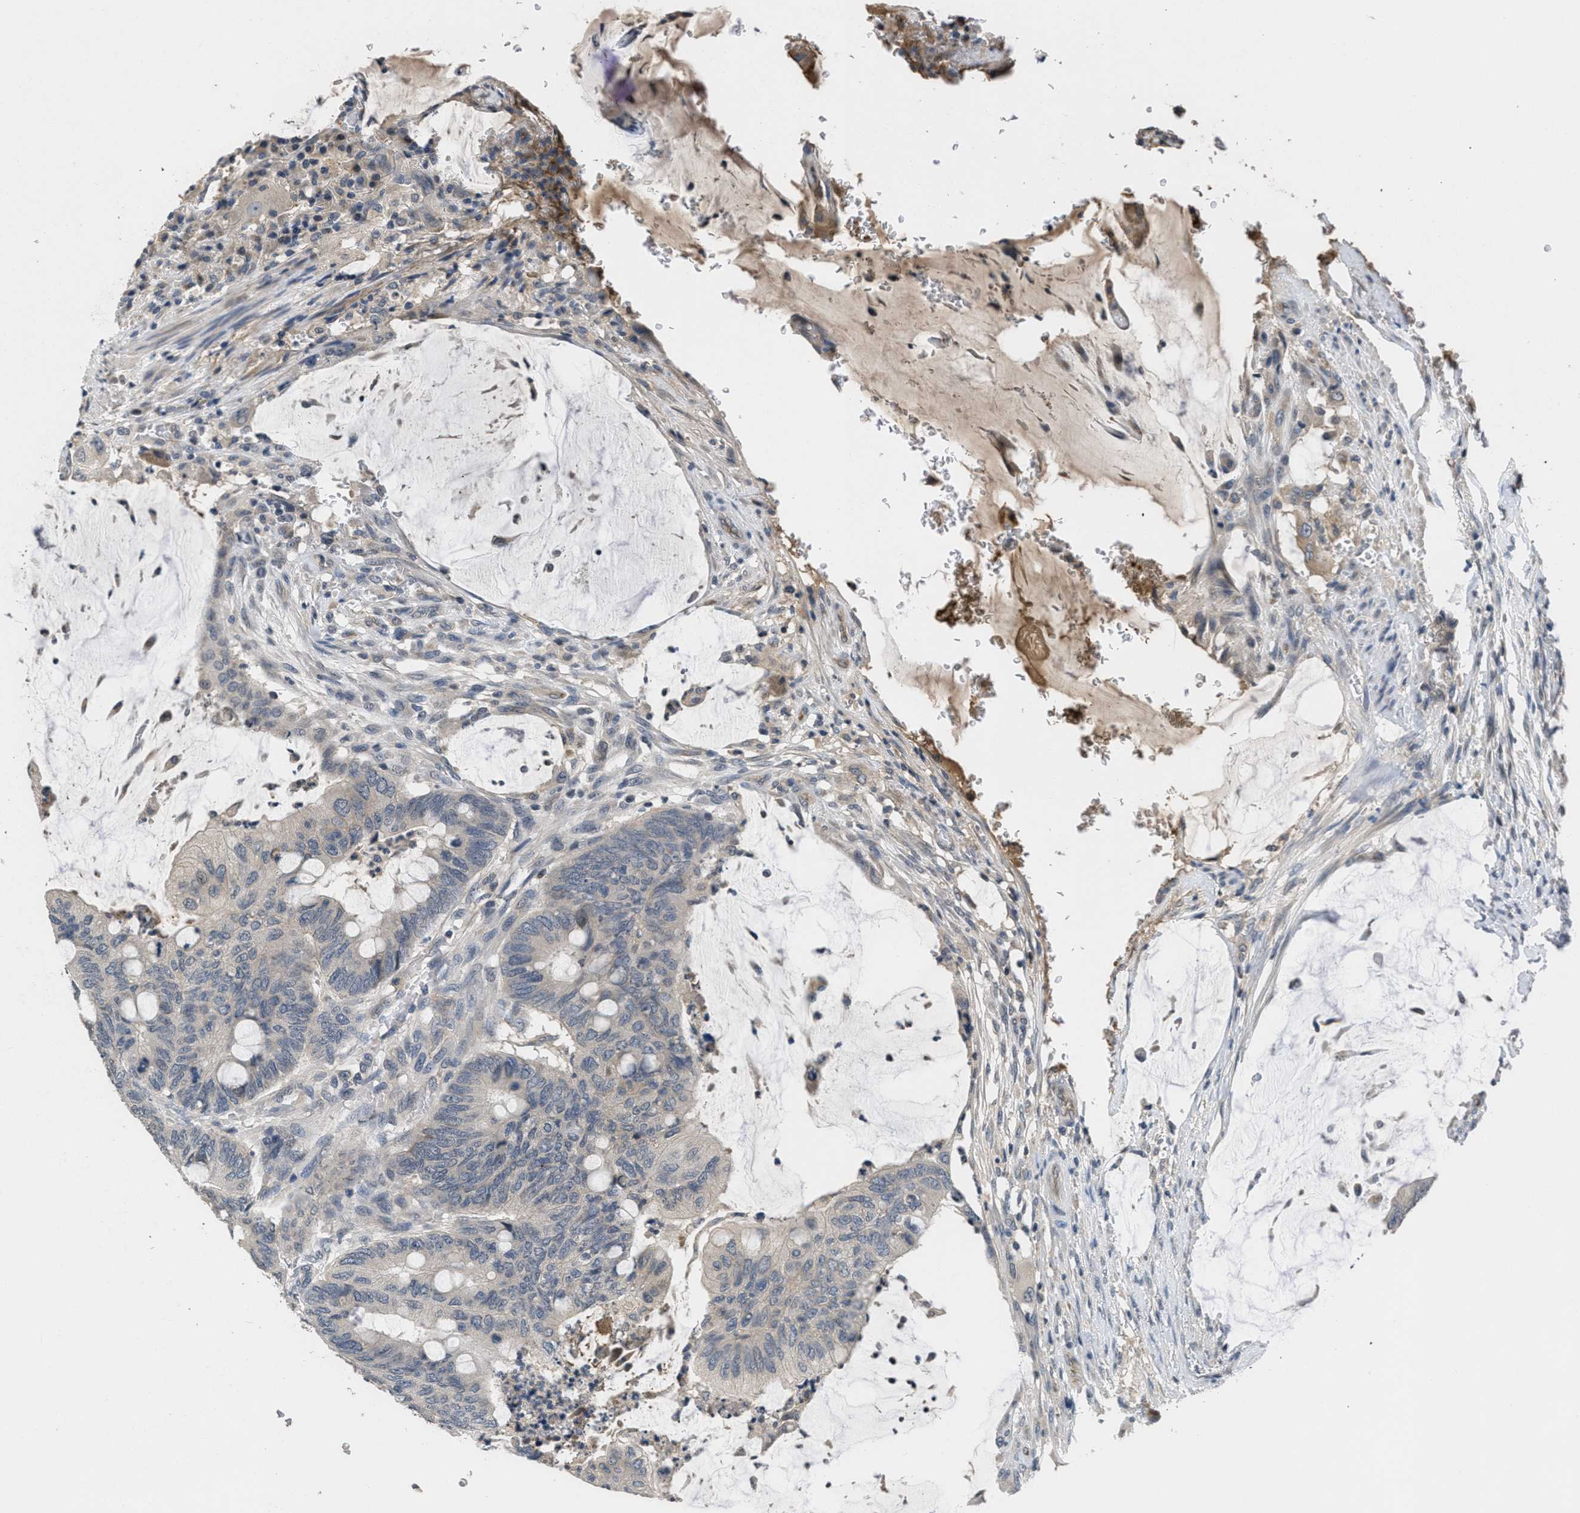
{"staining": {"intensity": "weak", "quantity": "<25%", "location": "cytoplasmic/membranous"}, "tissue": "colorectal cancer", "cell_type": "Tumor cells", "image_type": "cancer", "snomed": [{"axis": "morphology", "description": "Normal tissue, NOS"}, {"axis": "morphology", "description": "Adenocarcinoma, NOS"}, {"axis": "topography", "description": "Rectum"}], "caption": "Colorectal cancer stained for a protein using IHC shows no positivity tumor cells.", "gene": "ANGPT1", "patient": {"sex": "male", "age": 92}}